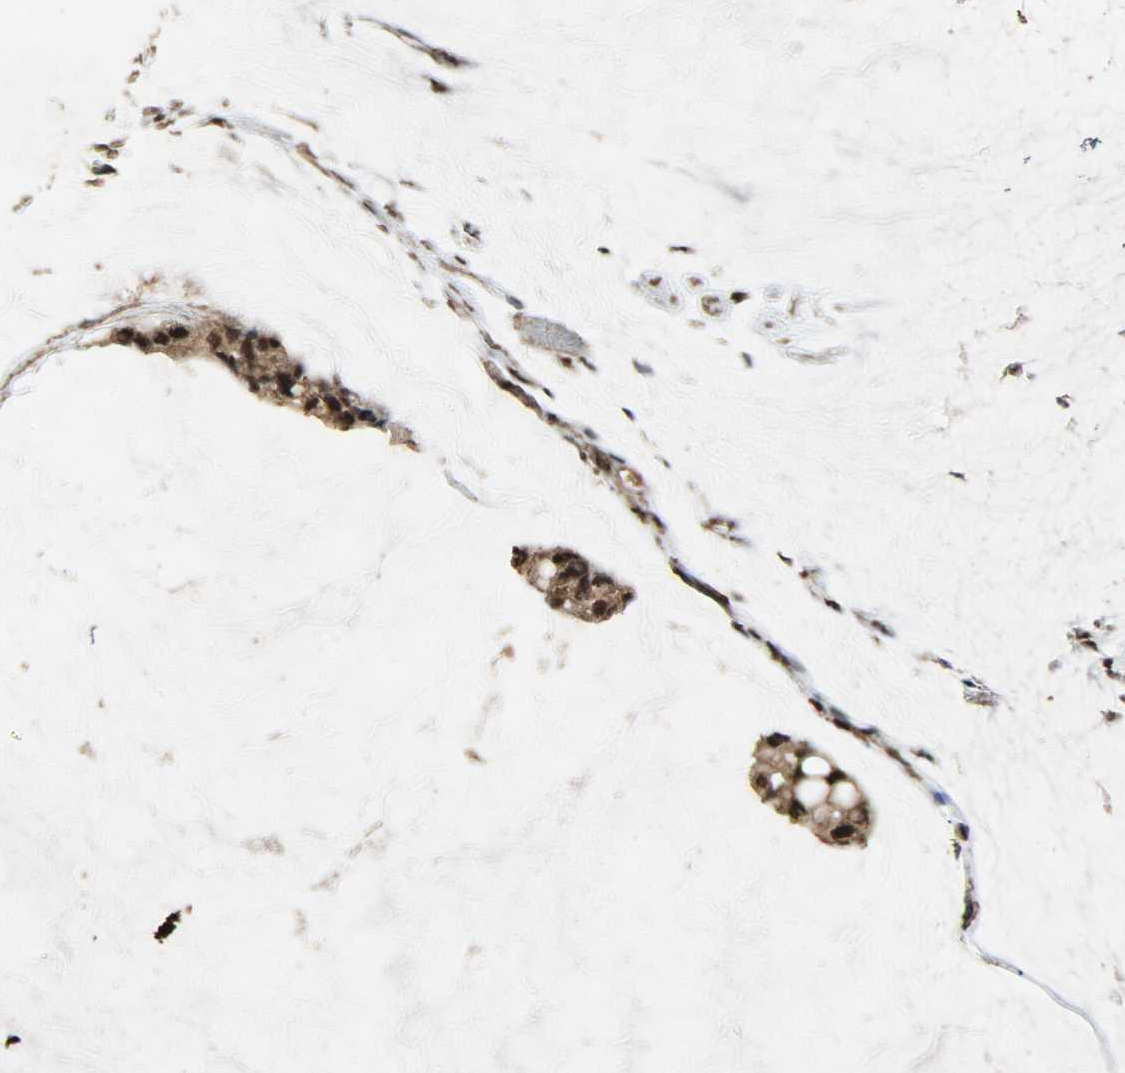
{"staining": {"intensity": "strong", "quantity": ">75%", "location": "cytoplasmic/membranous,nuclear"}, "tissue": "ovarian cancer", "cell_type": "Tumor cells", "image_type": "cancer", "snomed": [{"axis": "morphology", "description": "Cystadenocarcinoma, mucinous, NOS"}, {"axis": "topography", "description": "Ovary"}], "caption": "An immunohistochemistry (IHC) photomicrograph of neoplastic tissue is shown. Protein staining in brown labels strong cytoplasmic/membranous and nuclear positivity in mucinous cystadenocarcinoma (ovarian) within tumor cells.", "gene": "CCNT2", "patient": {"sex": "female", "age": 39}}